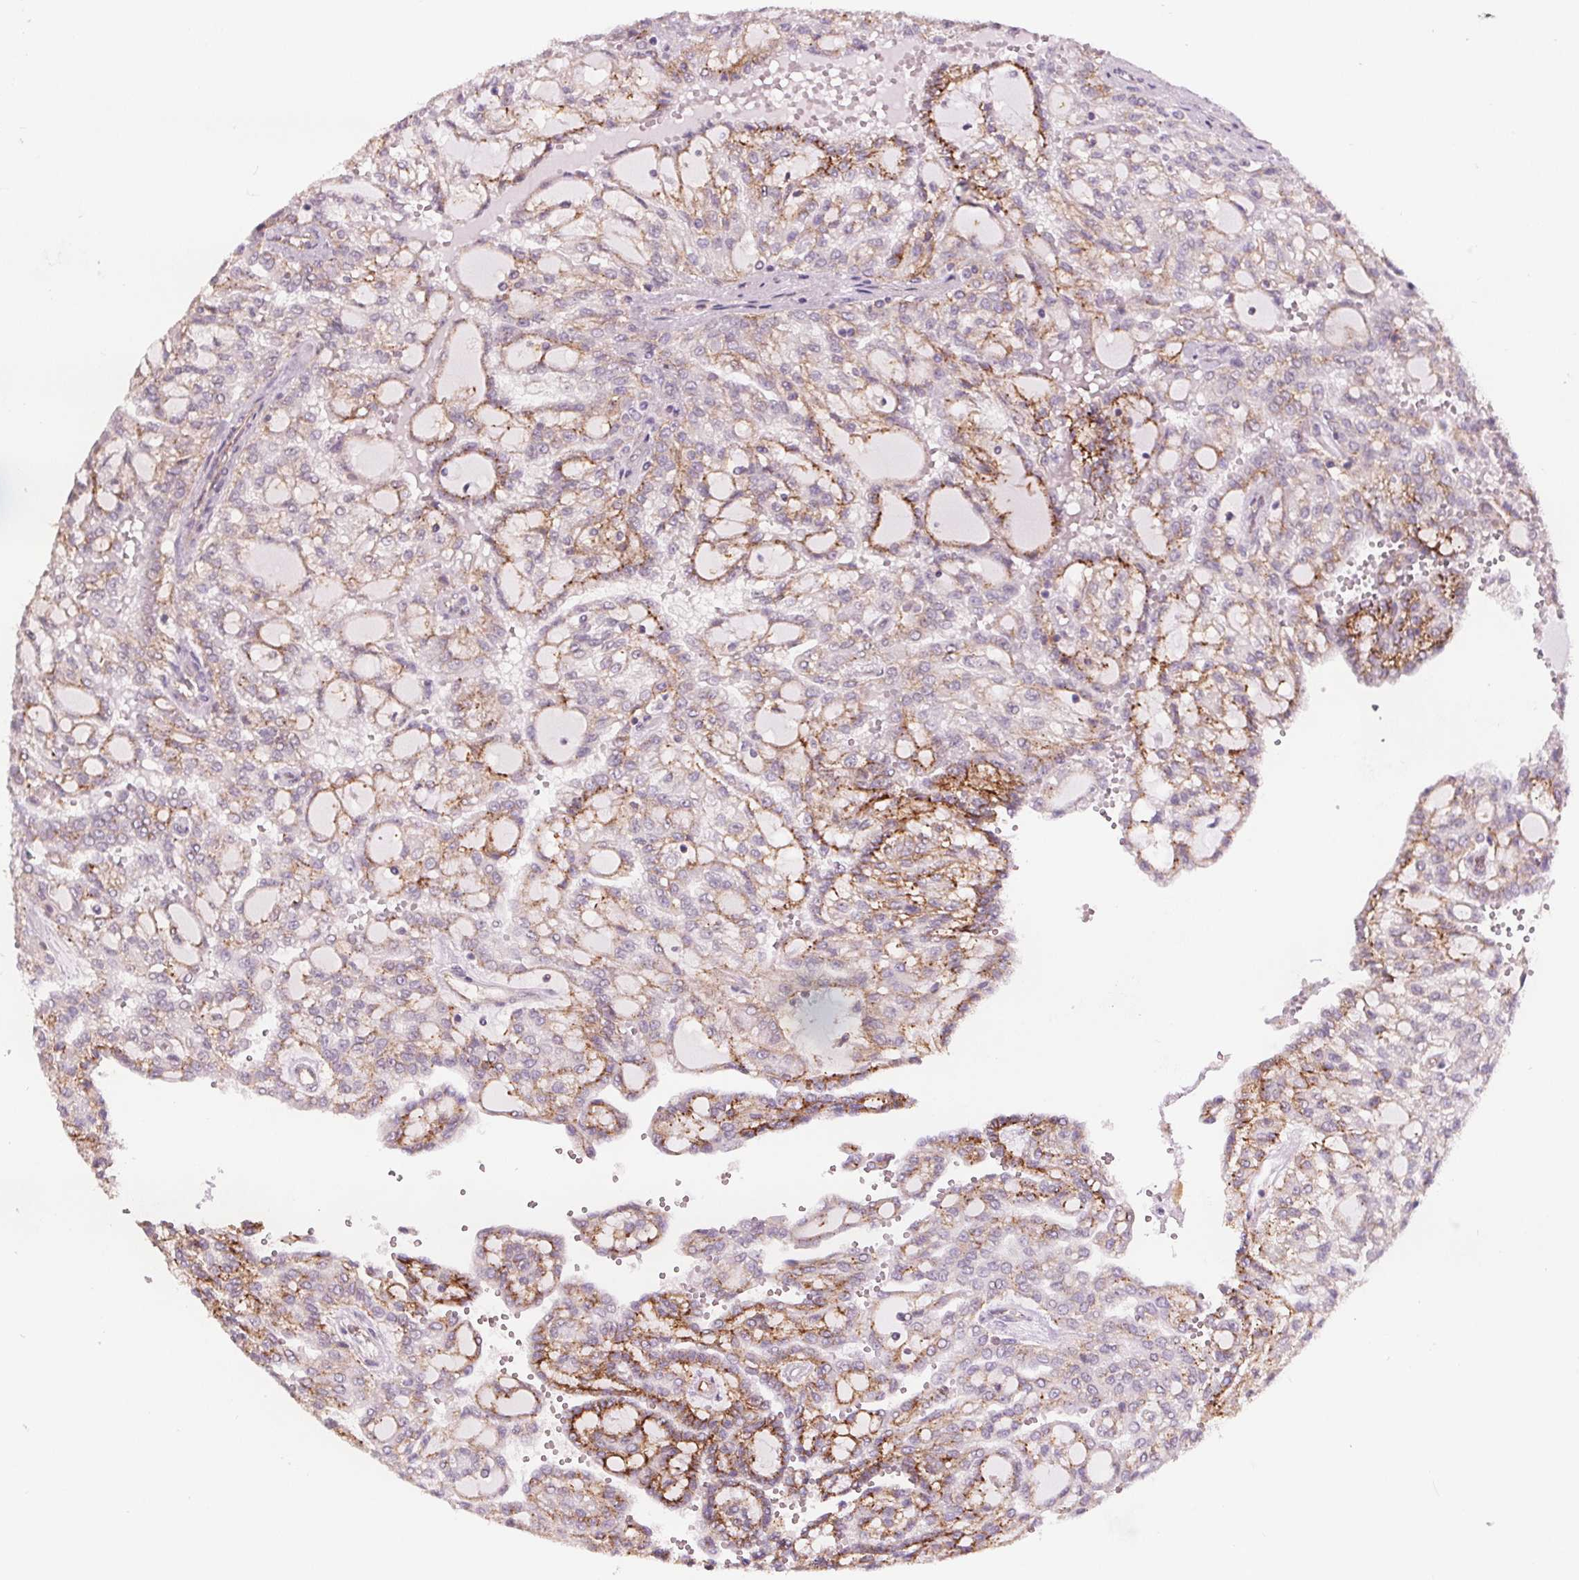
{"staining": {"intensity": "moderate", "quantity": "25%-75%", "location": "cytoplasmic/membranous"}, "tissue": "renal cancer", "cell_type": "Tumor cells", "image_type": "cancer", "snomed": [{"axis": "morphology", "description": "Adenocarcinoma, NOS"}, {"axis": "topography", "description": "Kidney"}], "caption": "The immunohistochemical stain highlights moderate cytoplasmic/membranous staining in tumor cells of renal cancer tissue.", "gene": "ATP1A1", "patient": {"sex": "male", "age": 63}}